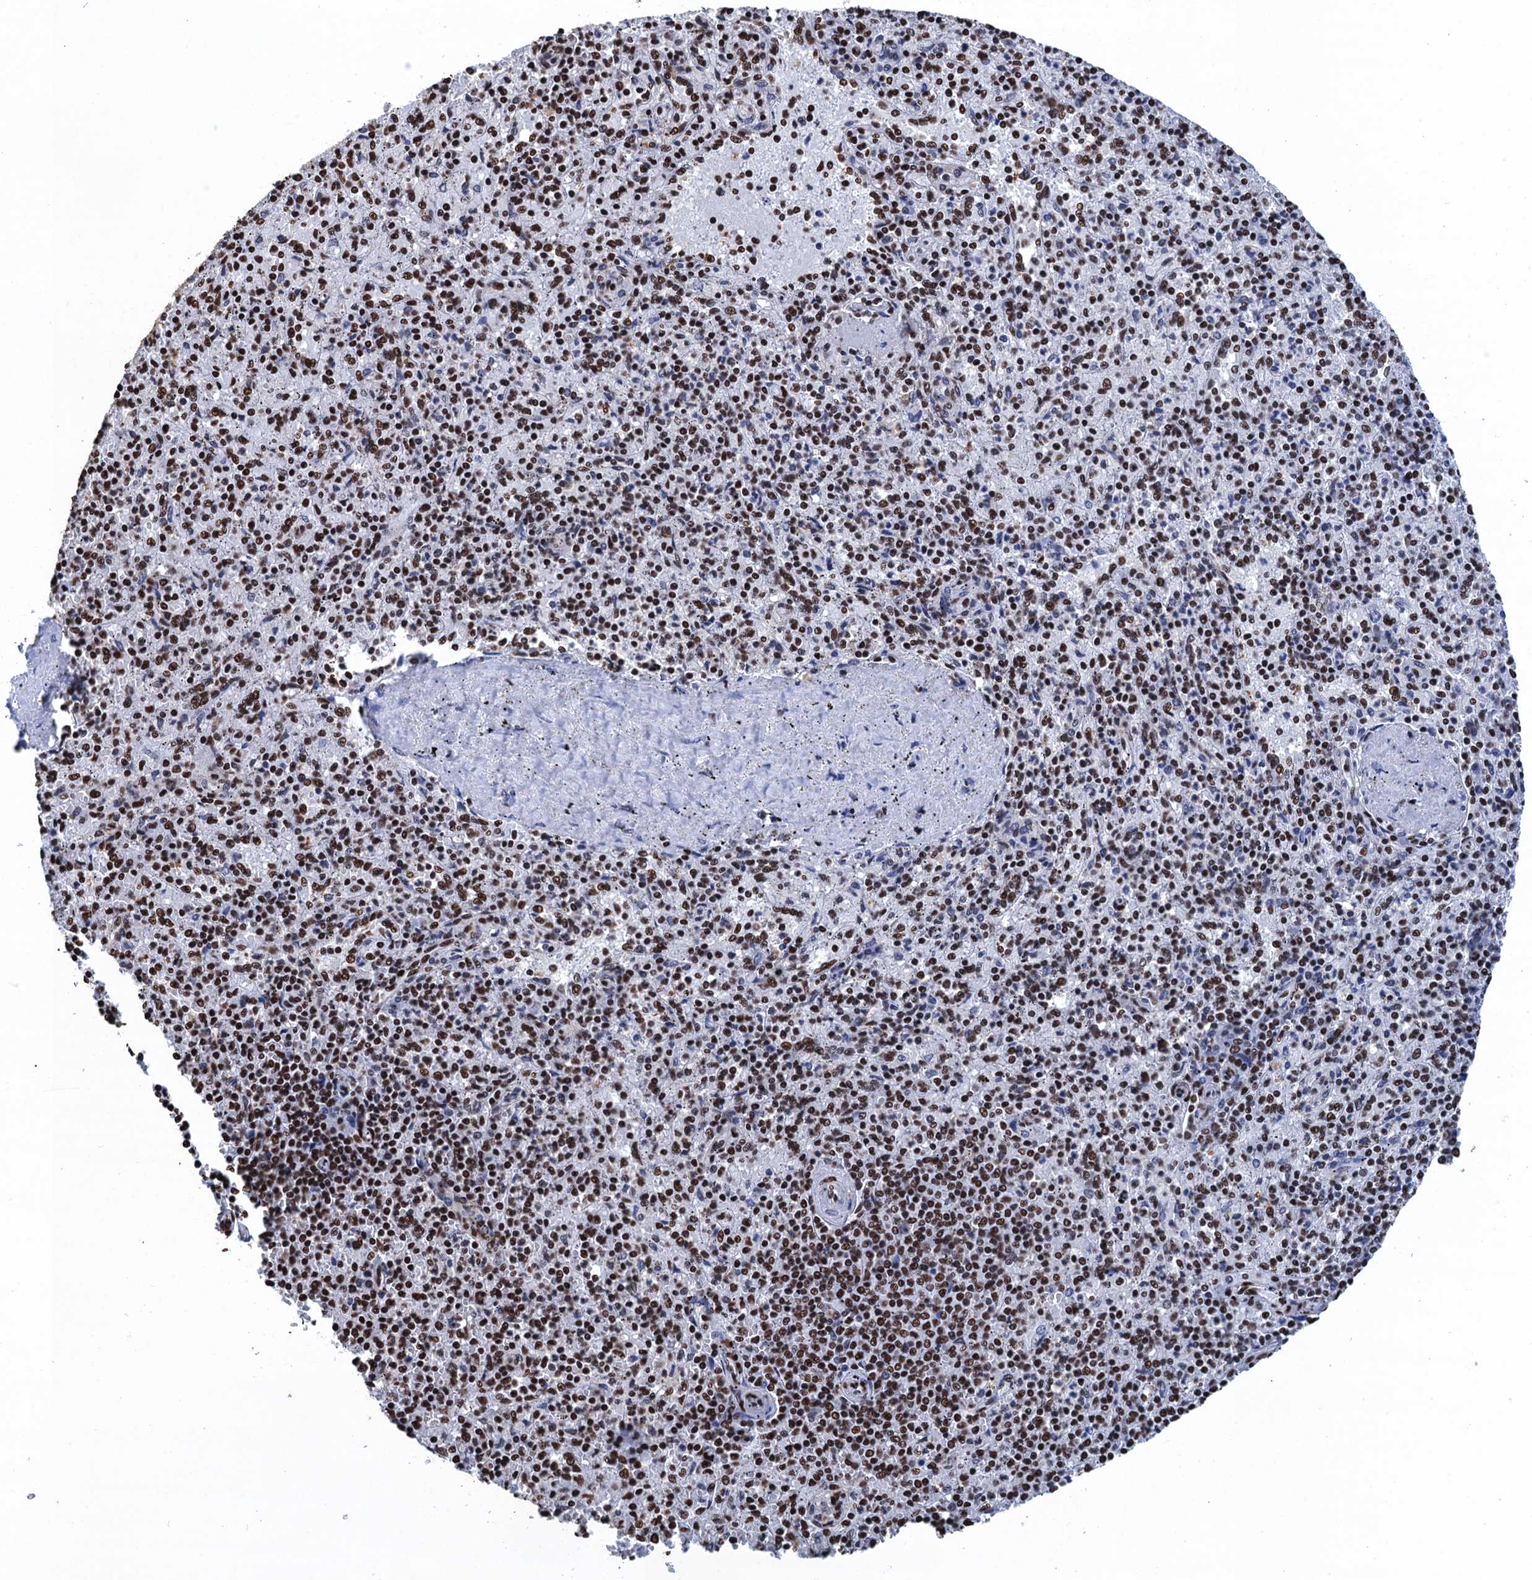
{"staining": {"intensity": "strong", "quantity": ">75%", "location": "nuclear"}, "tissue": "spleen", "cell_type": "Cells in red pulp", "image_type": "normal", "snomed": [{"axis": "morphology", "description": "Normal tissue, NOS"}, {"axis": "topography", "description": "Spleen"}], "caption": "Cells in red pulp demonstrate strong nuclear positivity in about >75% of cells in normal spleen. (brown staining indicates protein expression, while blue staining denotes nuclei).", "gene": "UBA2", "patient": {"sex": "male", "age": 82}}